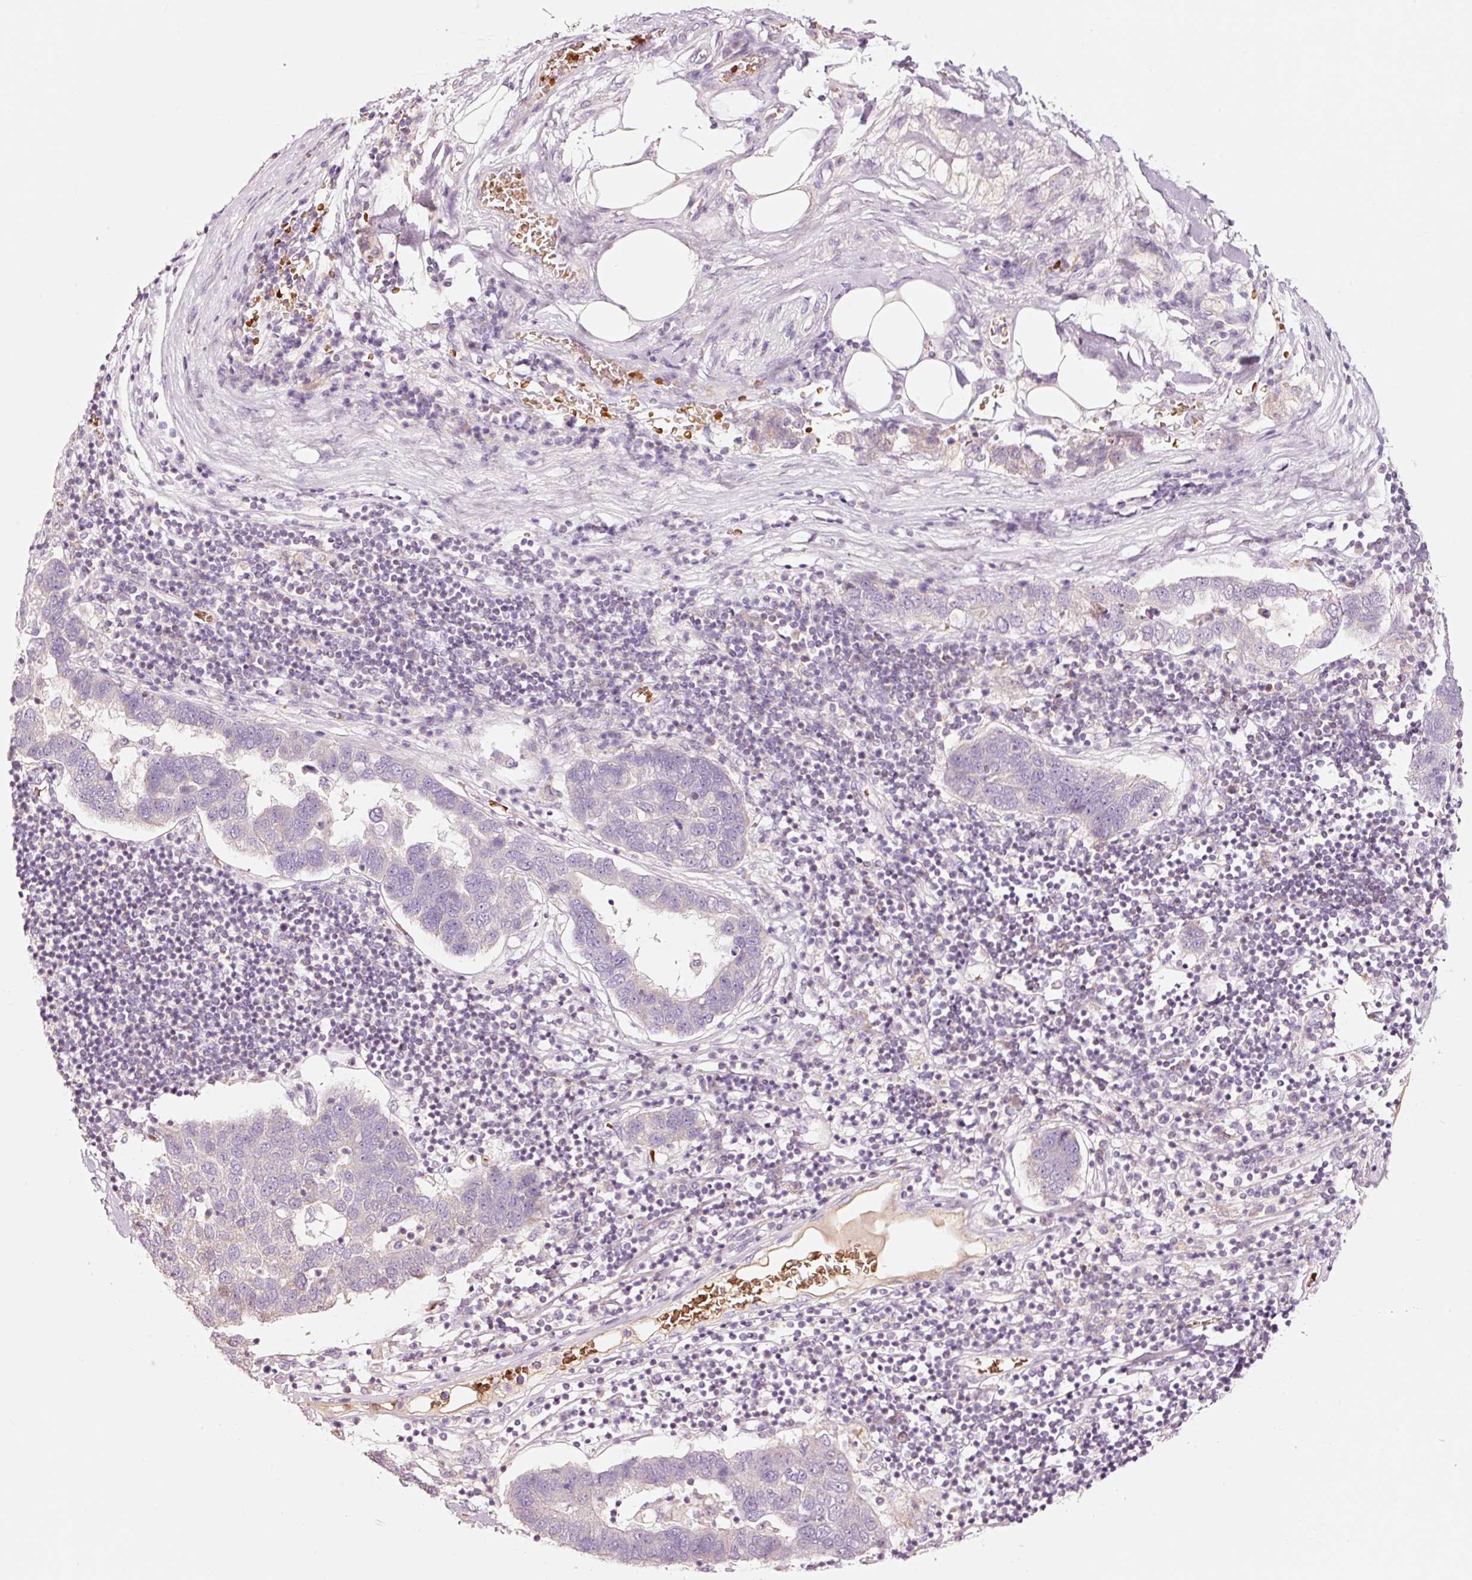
{"staining": {"intensity": "negative", "quantity": "none", "location": "none"}, "tissue": "pancreatic cancer", "cell_type": "Tumor cells", "image_type": "cancer", "snomed": [{"axis": "morphology", "description": "Adenocarcinoma, NOS"}, {"axis": "topography", "description": "Pancreas"}], "caption": "Micrograph shows no significant protein staining in tumor cells of pancreatic cancer.", "gene": "LDHAL6B", "patient": {"sex": "female", "age": 61}}